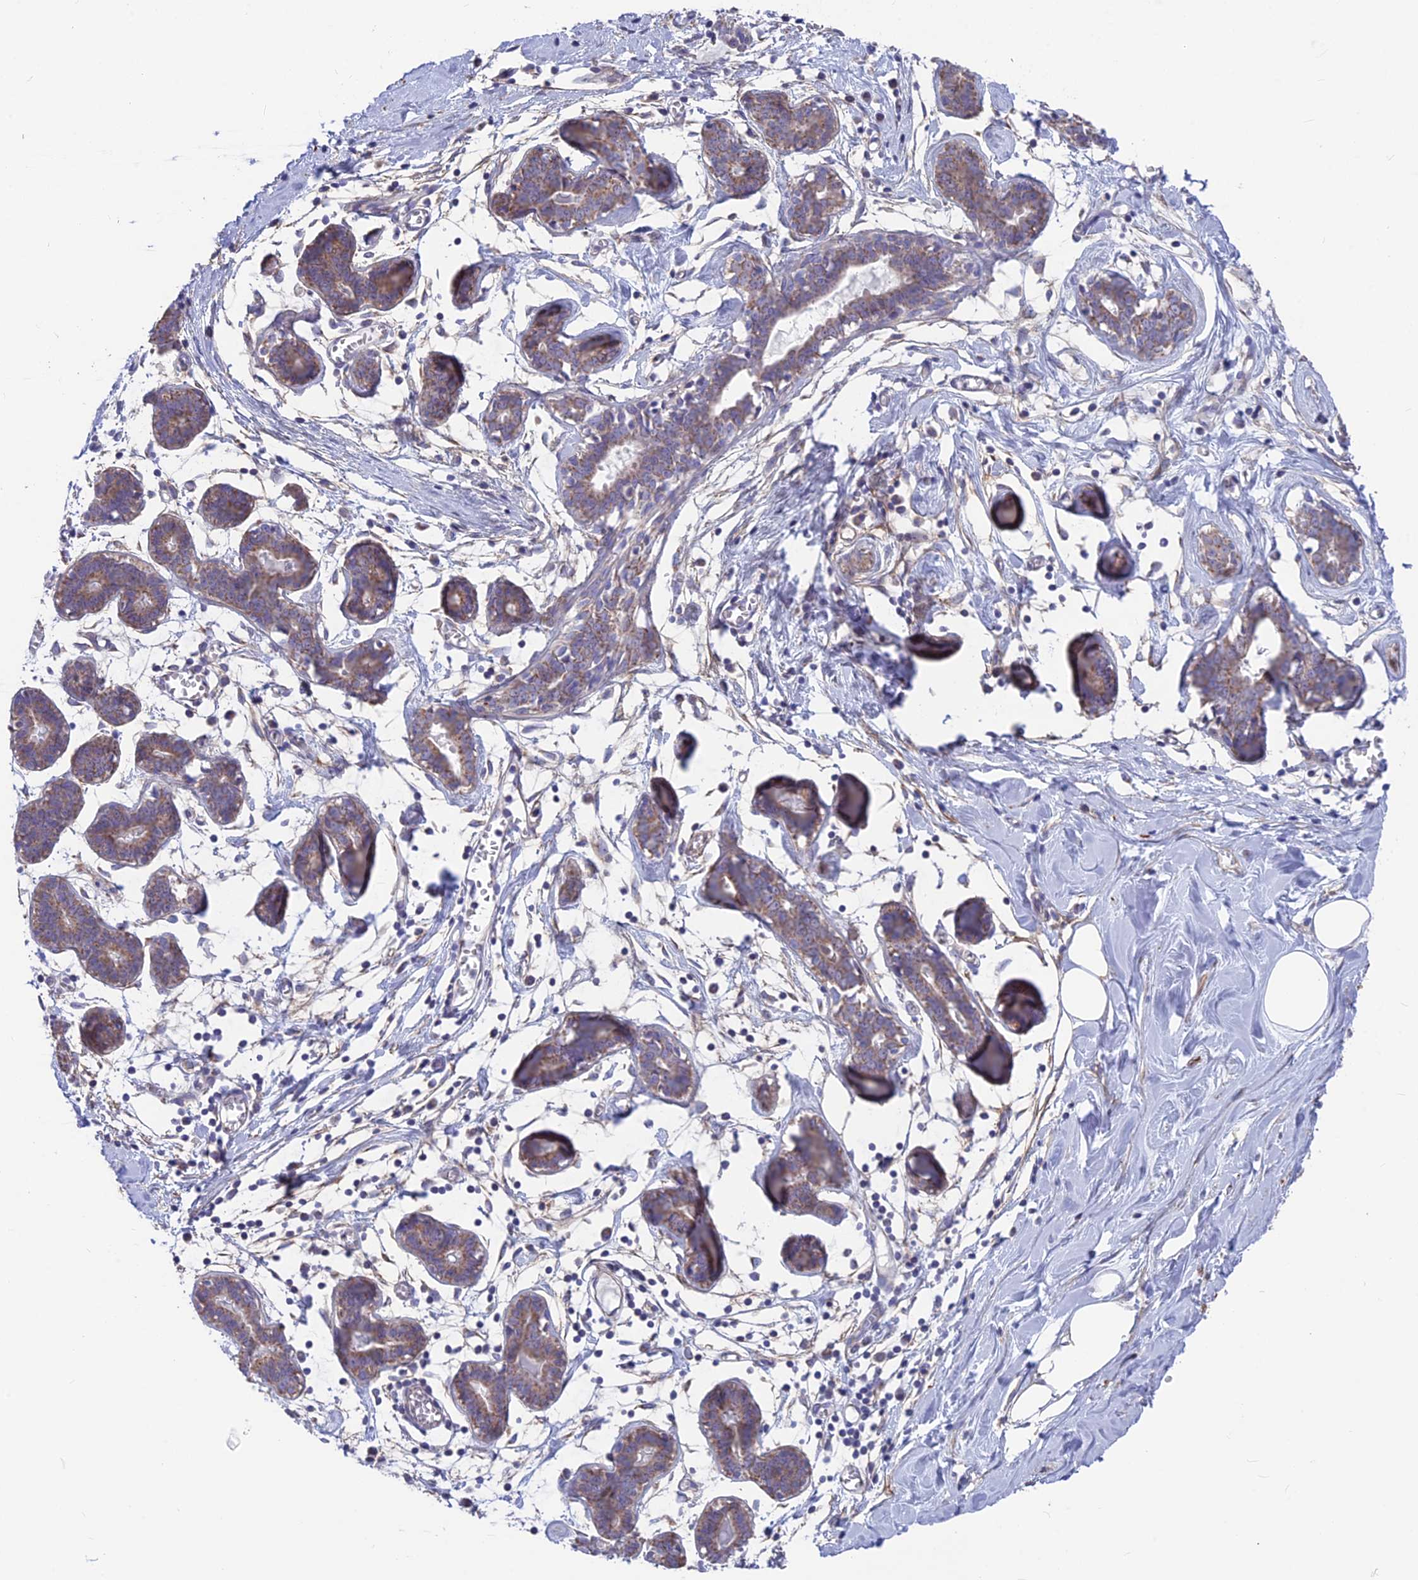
{"staining": {"intensity": "negative", "quantity": "none", "location": "none"}, "tissue": "breast", "cell_type": "Adipocytes", "image_type": "normal", "snomed": [{"axis": "morphology", "description": "Normal tissue, NOS"}, {"axis": "topography", "description": "Breast"}], "caption": "IHC micrograph of normal breast stained for a protein (brown), which shows no staining in adipocytes. (DAB immunohistochemistry with hematoxylin counter stain).", "gene": "PLAC9", "patient": {"sex": "female", "age": 27}}